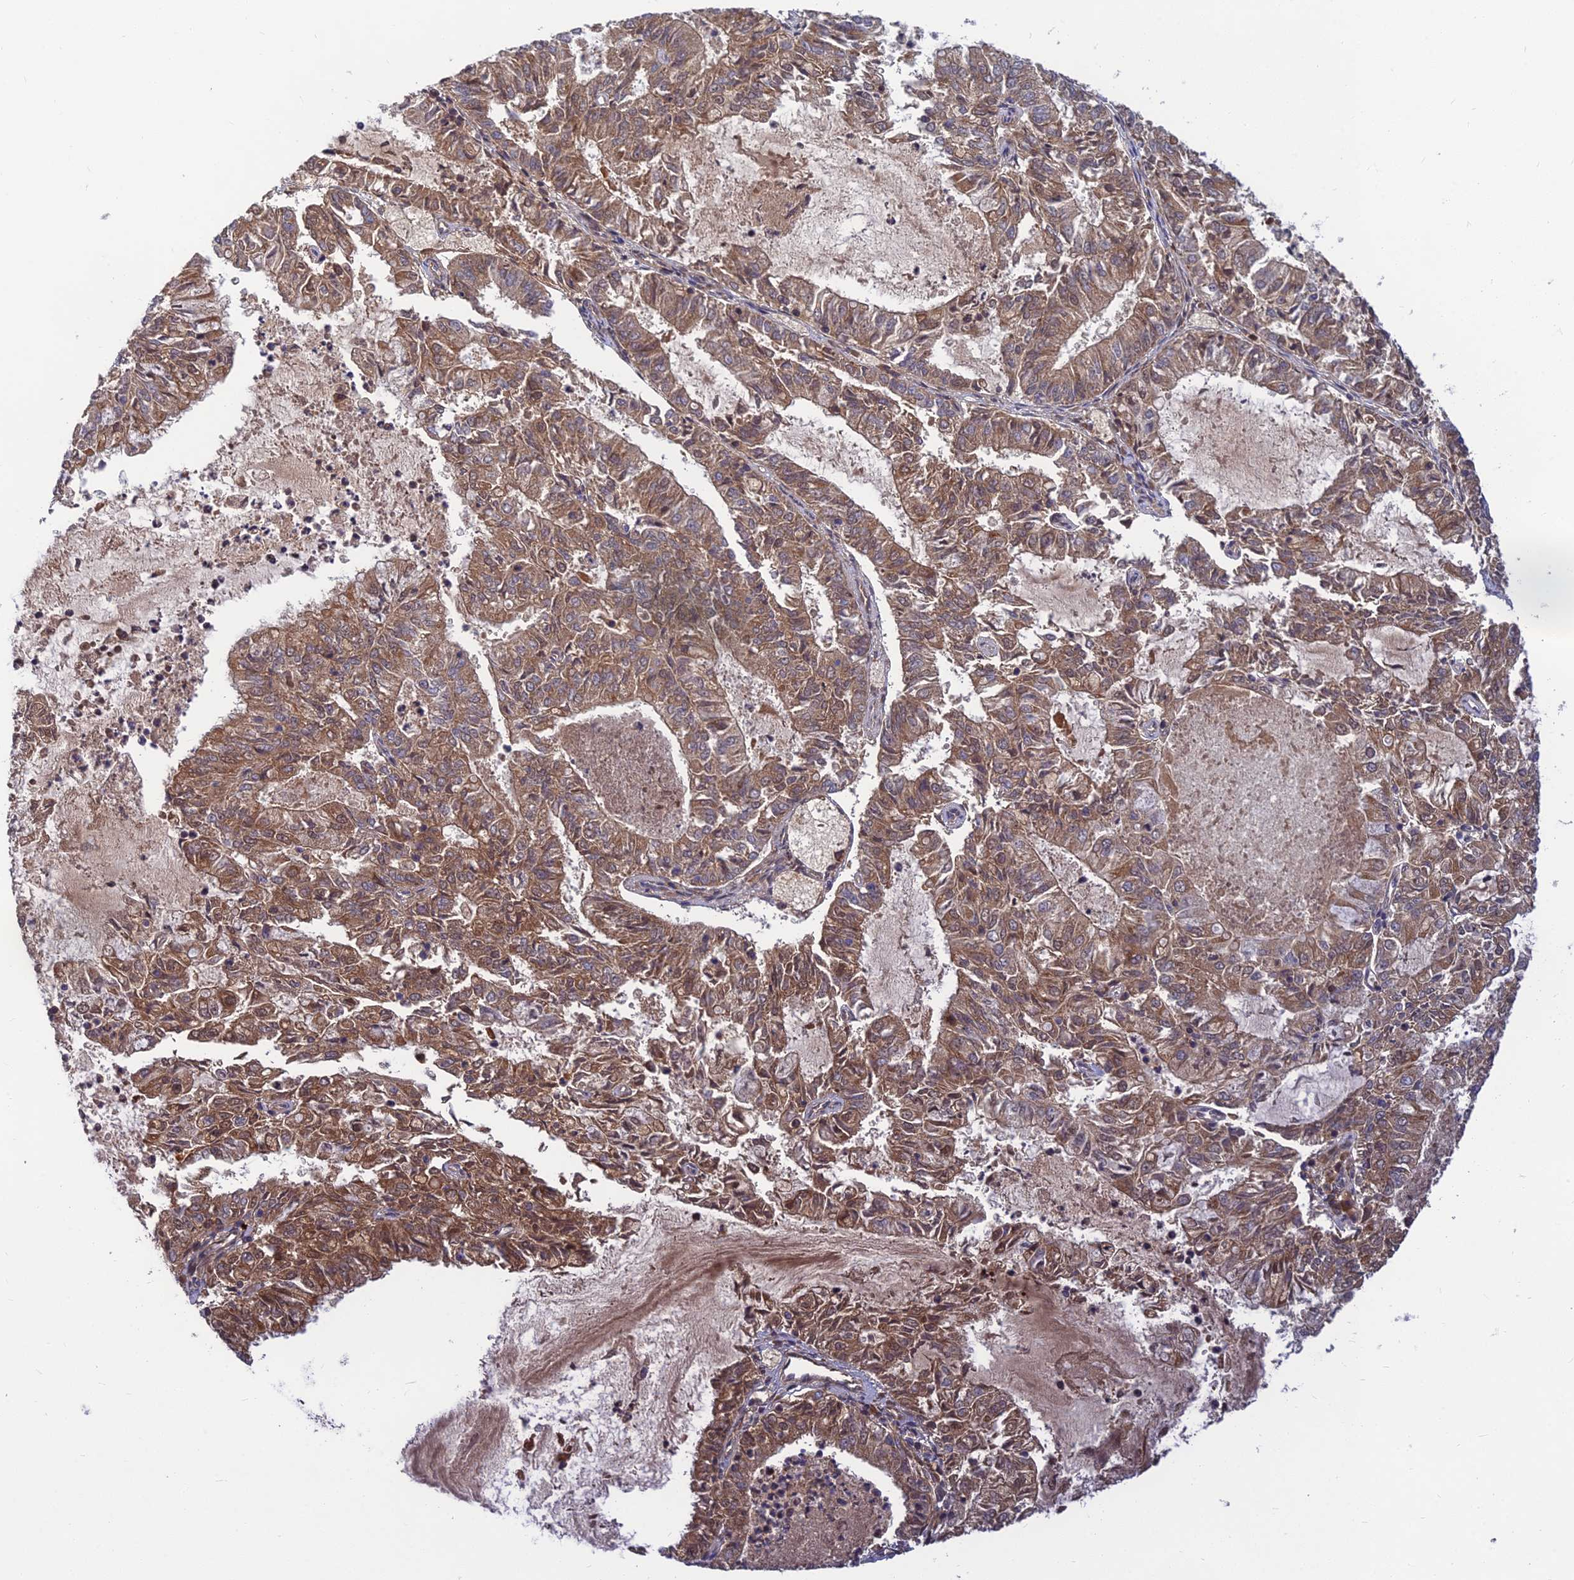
{"staining": {"intensity": "moderate", "quantity": ">75%", "location": "cytoplasmic/membranous"}, "tissue": "endometrial cancer", "cell_type": "Tumor cells", "image_type": "cancer", "snomed": [{"axis": "morphology", "description": "Adenocarcinoma, NOS"}, {"axis": "topography", "description": "Endometrium"}], "caption": "Endometrial adenocarcinoma stained for a protein (brown) shows moderate cytoplasmic/membranous positive staining in approximately >75% of tumor cells.", "gene": "FAM151B", "patient": {"sex": "female", "age": 57}}